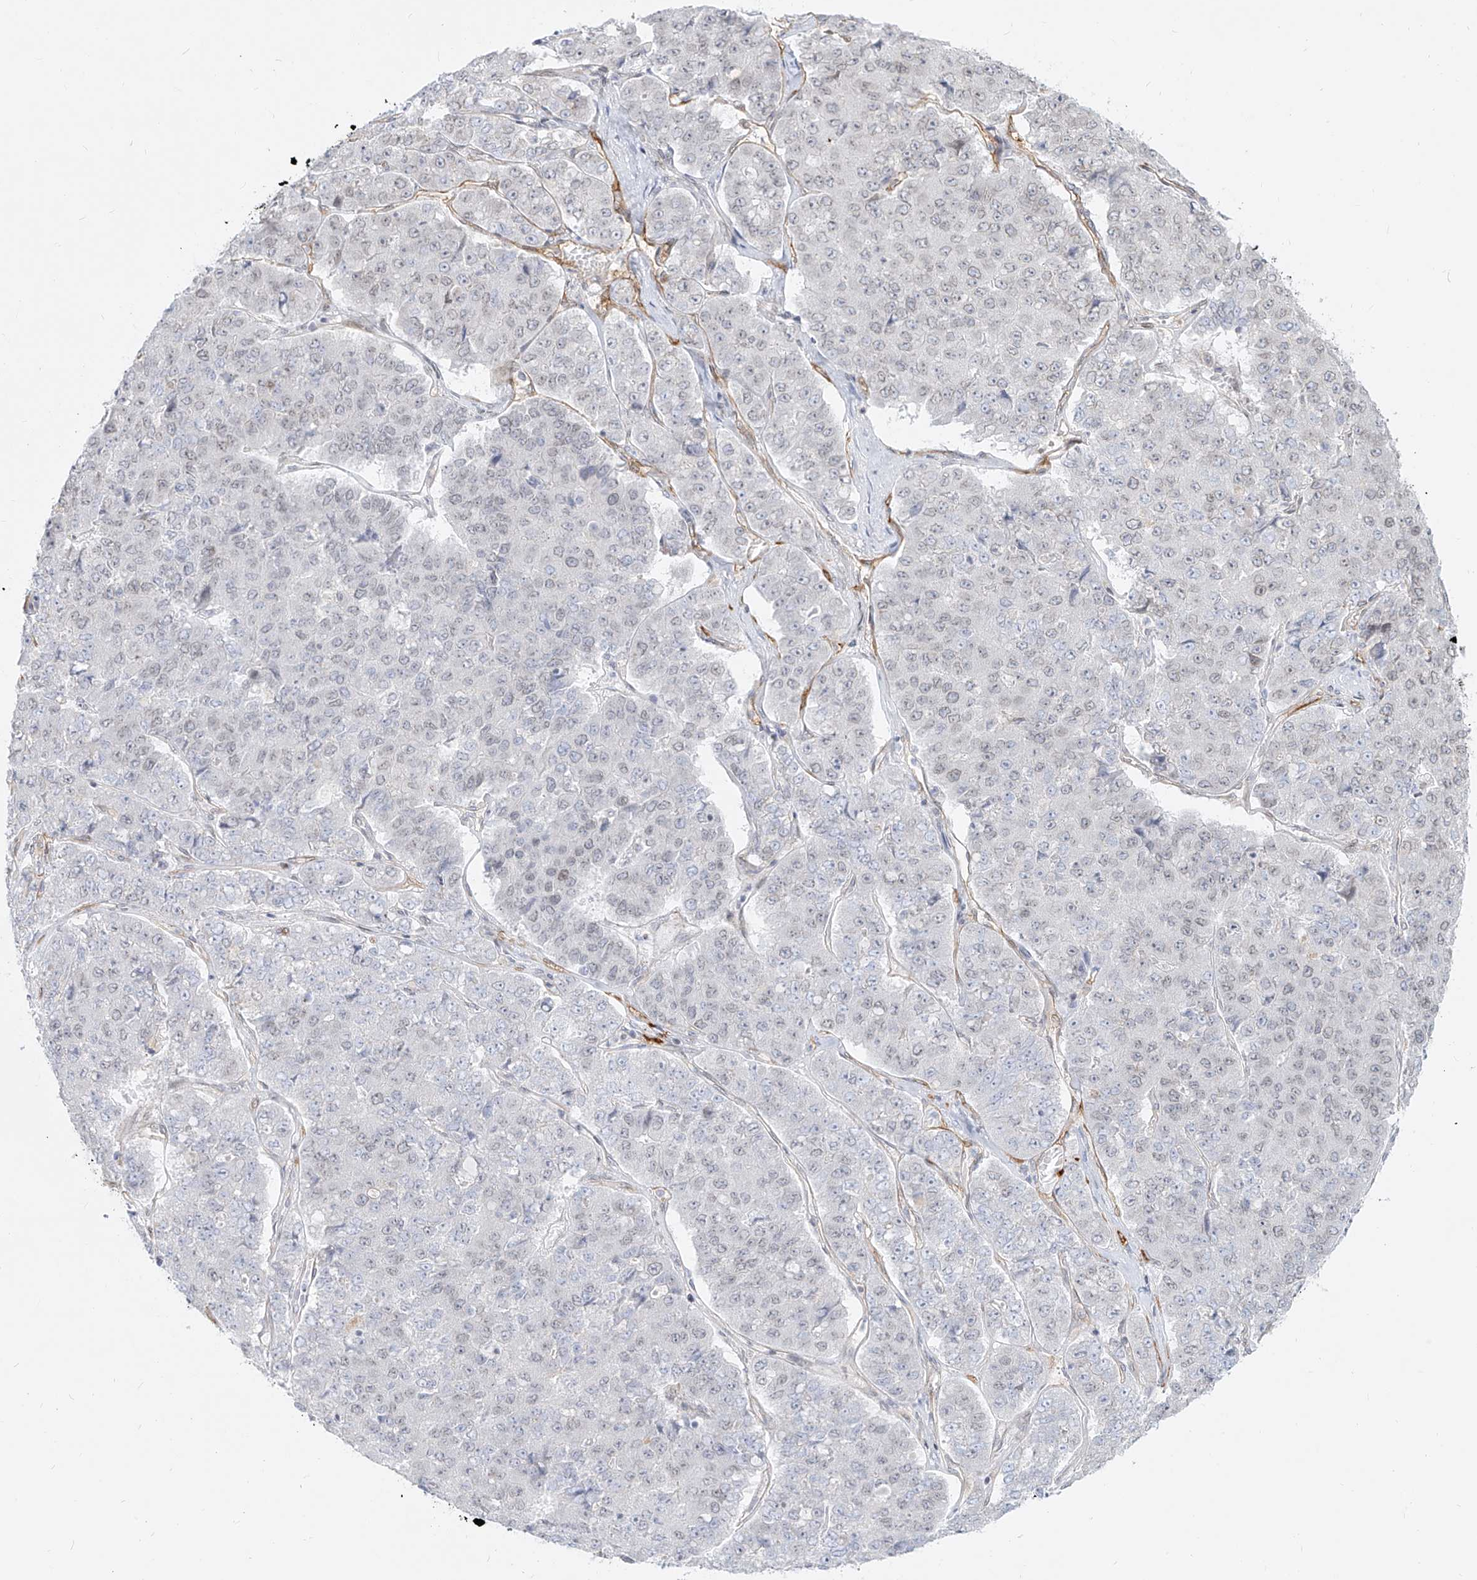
{"staining": {"intensity": "negative", "quantity": "none", "location": "none"}, "tissue": "pancreatic cancer", "cell_type": "Tumor cells", "image_type": "cancer", "snomed": [{"axis": "morphology", "description": "Adenocarcinoma, NOS"}, {"axis": "topography", "description": "Pancreas"}], "caption": "There is no significant expression in tumor cells of pancreatic cancer (adenocarcinoma).", "gene": "NHSL1", "patient": {"sex": "male", "age": 50}}